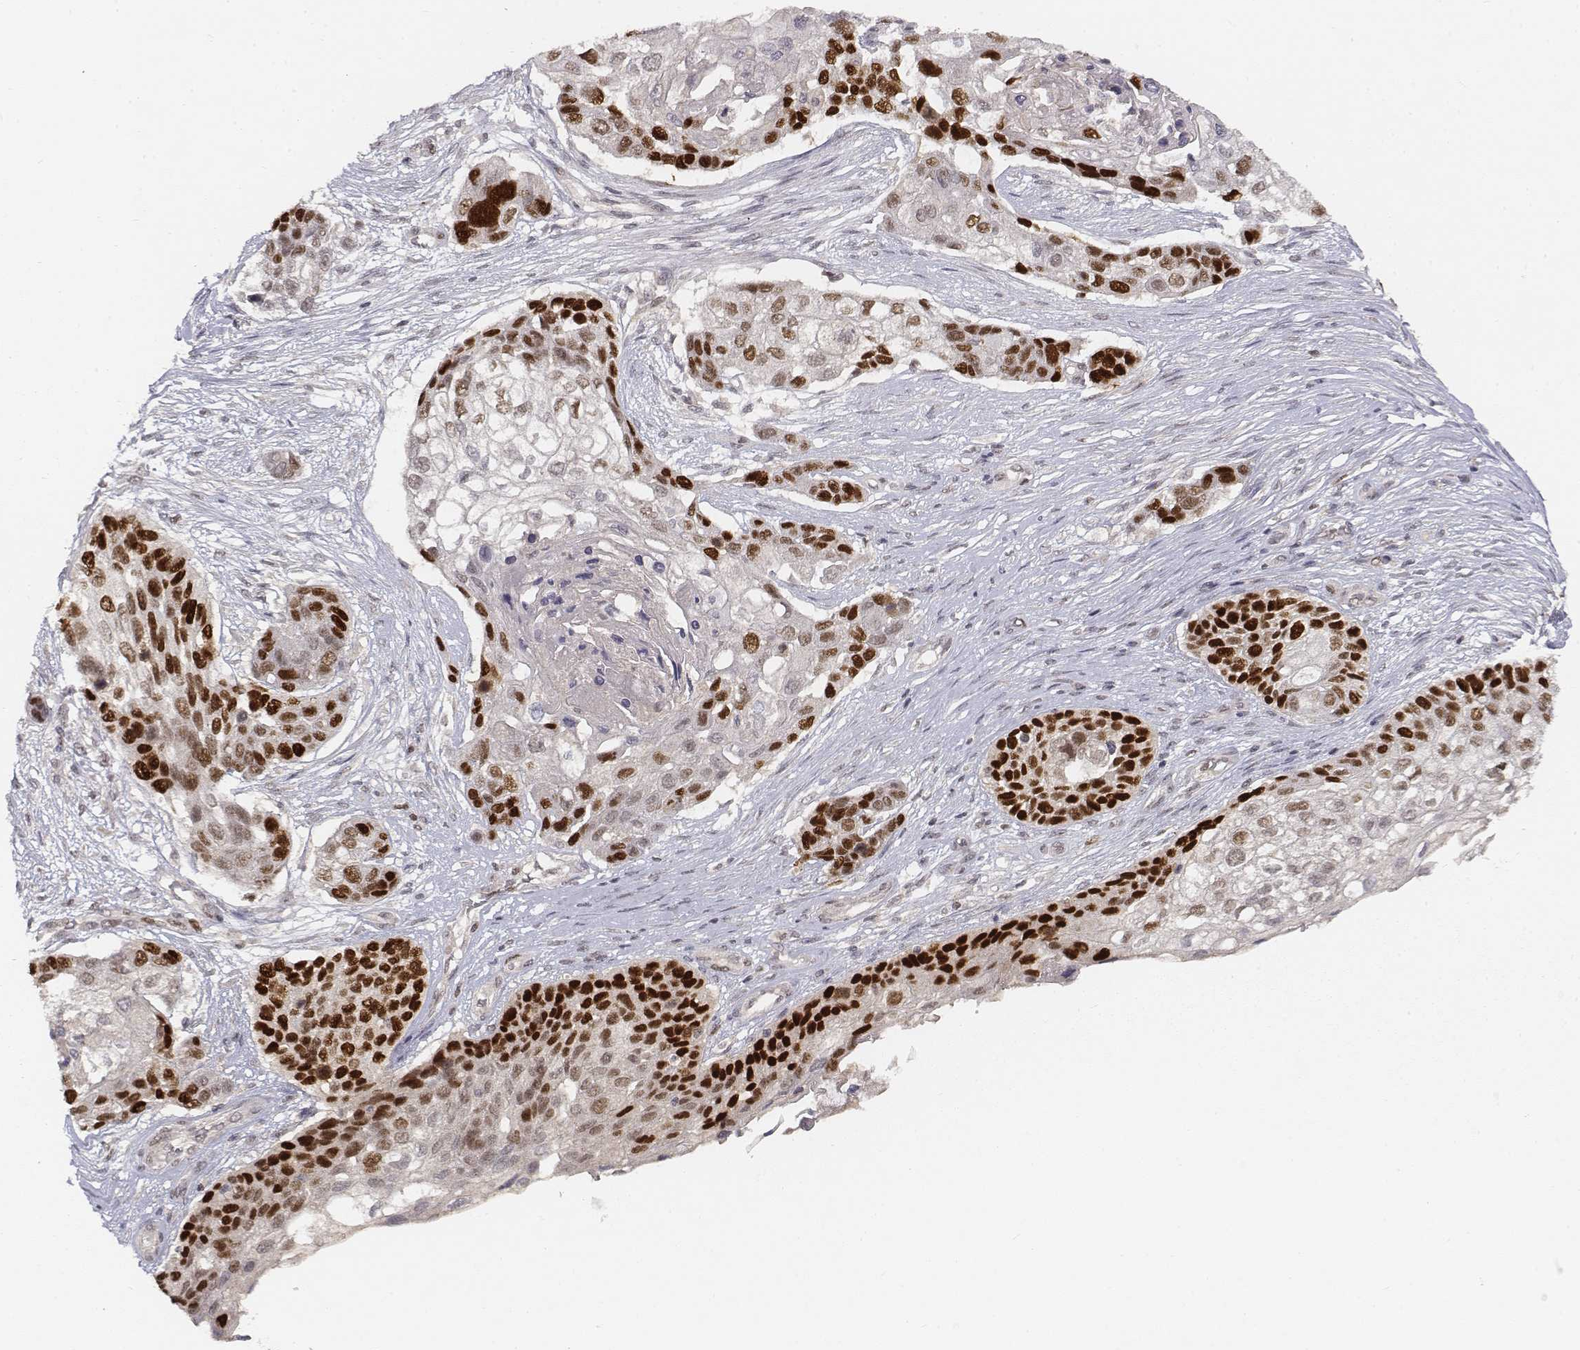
{"staining": {"intensity": "strong", "quantity": "25%-75%", "location": "nuclear"}, "tissue": "lung cancer", "cell_type": "Tumor cells", "image_type": "cancer", "snomed": [{"axis": "morphology", "description": "Squamous cell carcinoma, NOS"}, {"axis": "topography", "description": "Lung"}], "caption": "Immunohistochemistry of human lung cancer displays high levels of strong nuclear staining in approximately 25%-75% of tumor cells.", "gene": "FANCD2", "patient": {"sex": "male", "age": 69}}